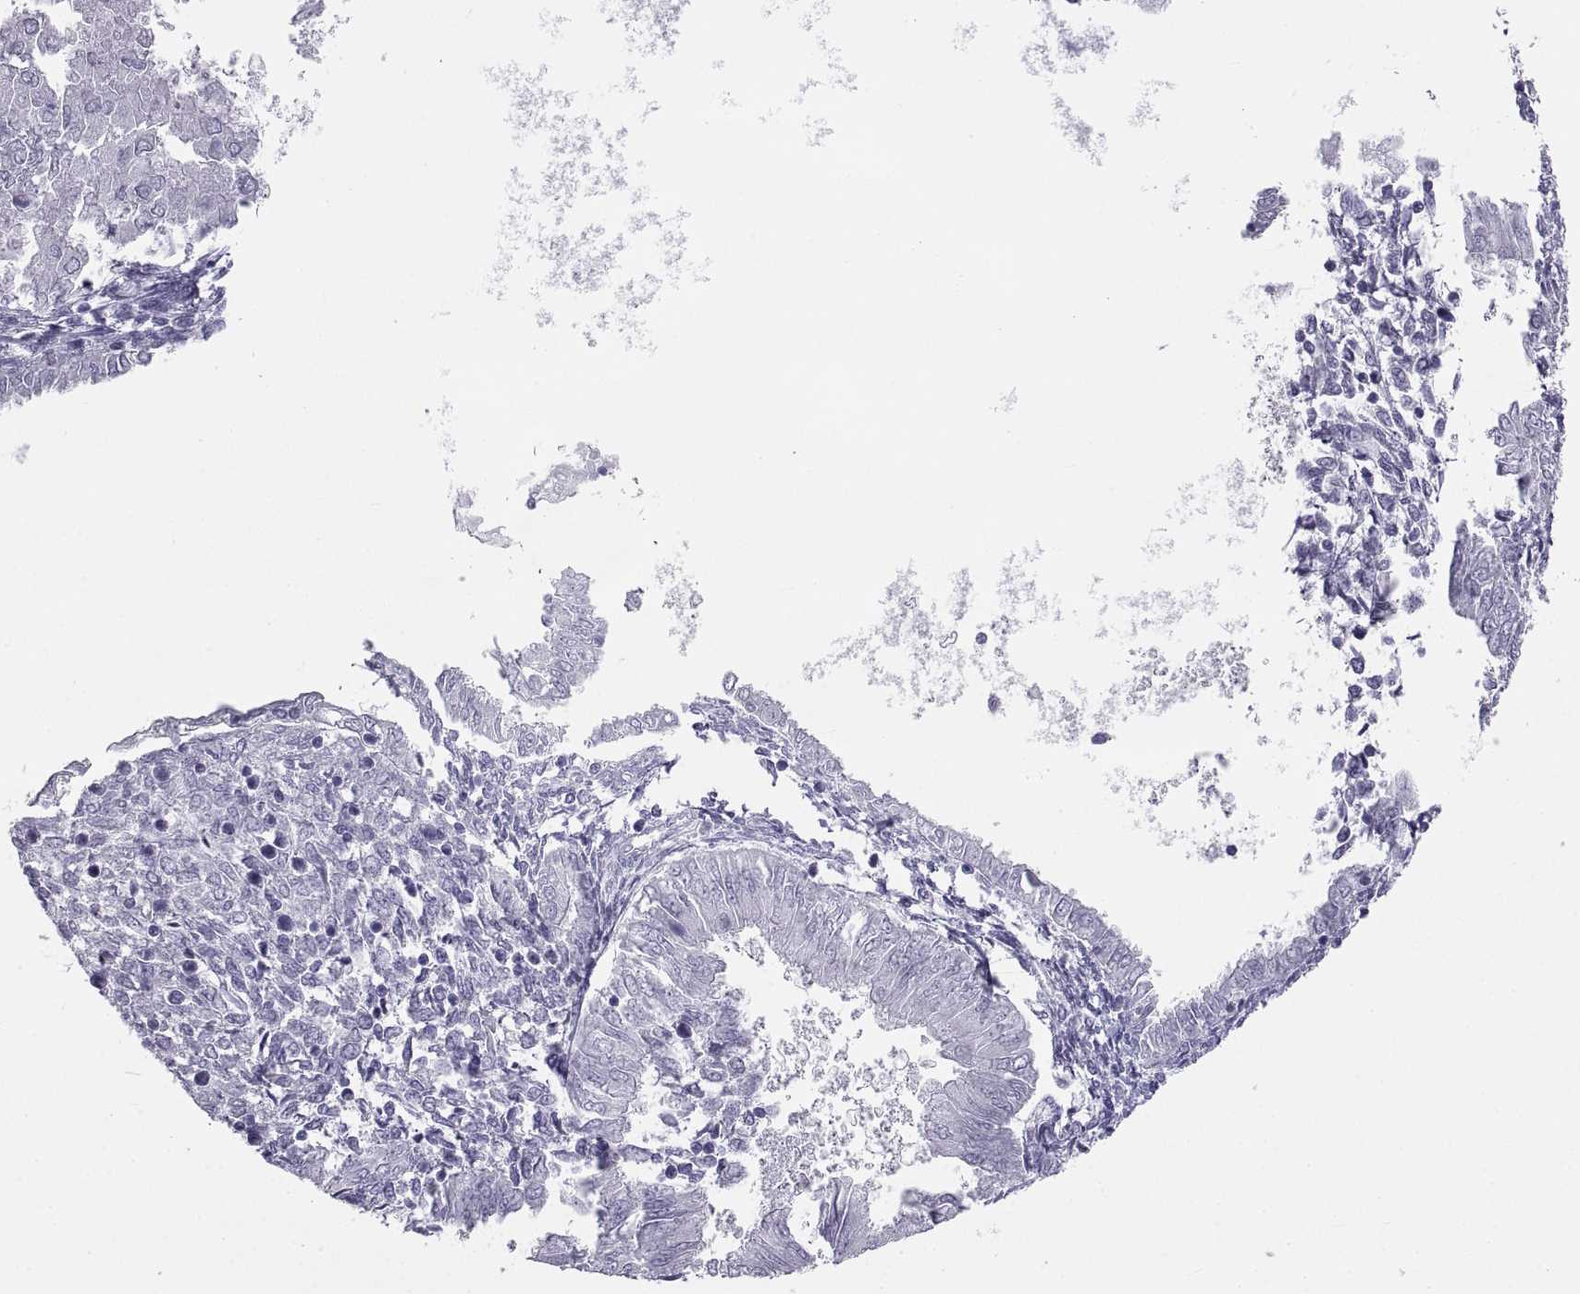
{"staining": {"intensity": "negative", "quantity": "none", "location": "none"}, "tissue": "endometrial cancer", "cell_type": "Tumor cells", "image_type": "cancer", "snomed": [{"axis": "morphology", "description": "Adenocarcinoma, NOS"}, {"axis": "topography", "description": "Endometrium"}], "caption": "This is an immunohistochemistry (IHC) image of human endometrial cancer (adenocarcinoma). There is no positivity in tumor cells.", "gene": "RLBP1", "patient": {"sex": "female", "age": 53}}